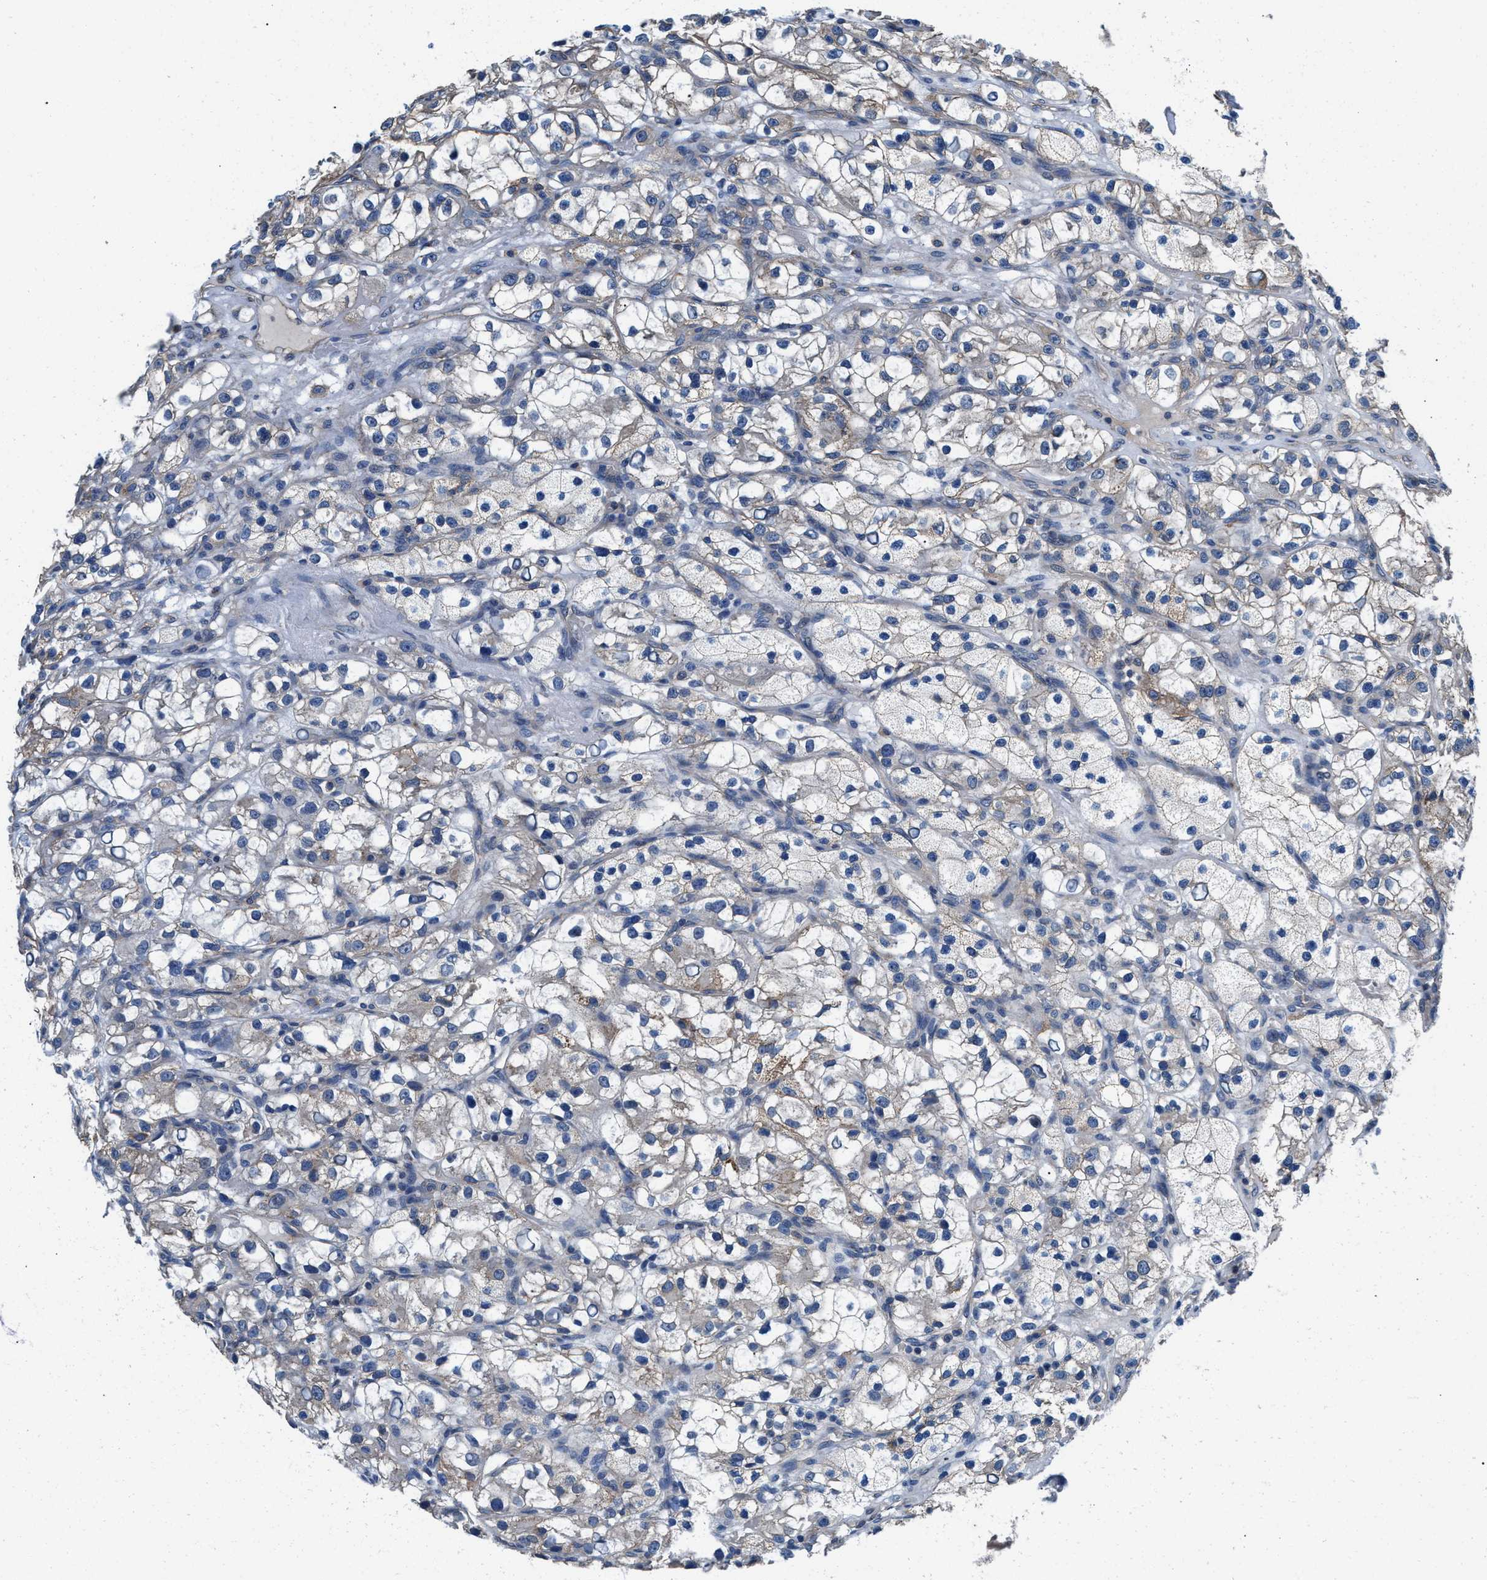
{"staining": {"intensity": "weak", "quantity": "25%-75%", "location": "cytoplasmic/membranous"}, "tissue": "renal cancer", "cell_type": "Tumor cells", "image_type": "cancer", "snomed": [{"axis": "morphology", "description": "Adenocarcinoma, NOS"}, {"axis": "topography", "description": "Kidney"}], "caption": "An IHC histopathology image of tumor tissue is shown. Protein staining in brown highlights weak cytoplasmic/membranous positivity in renal cancer within tumor cells.", "gene": "NKTR", "patient": {"sex": "female", "age": 57}}